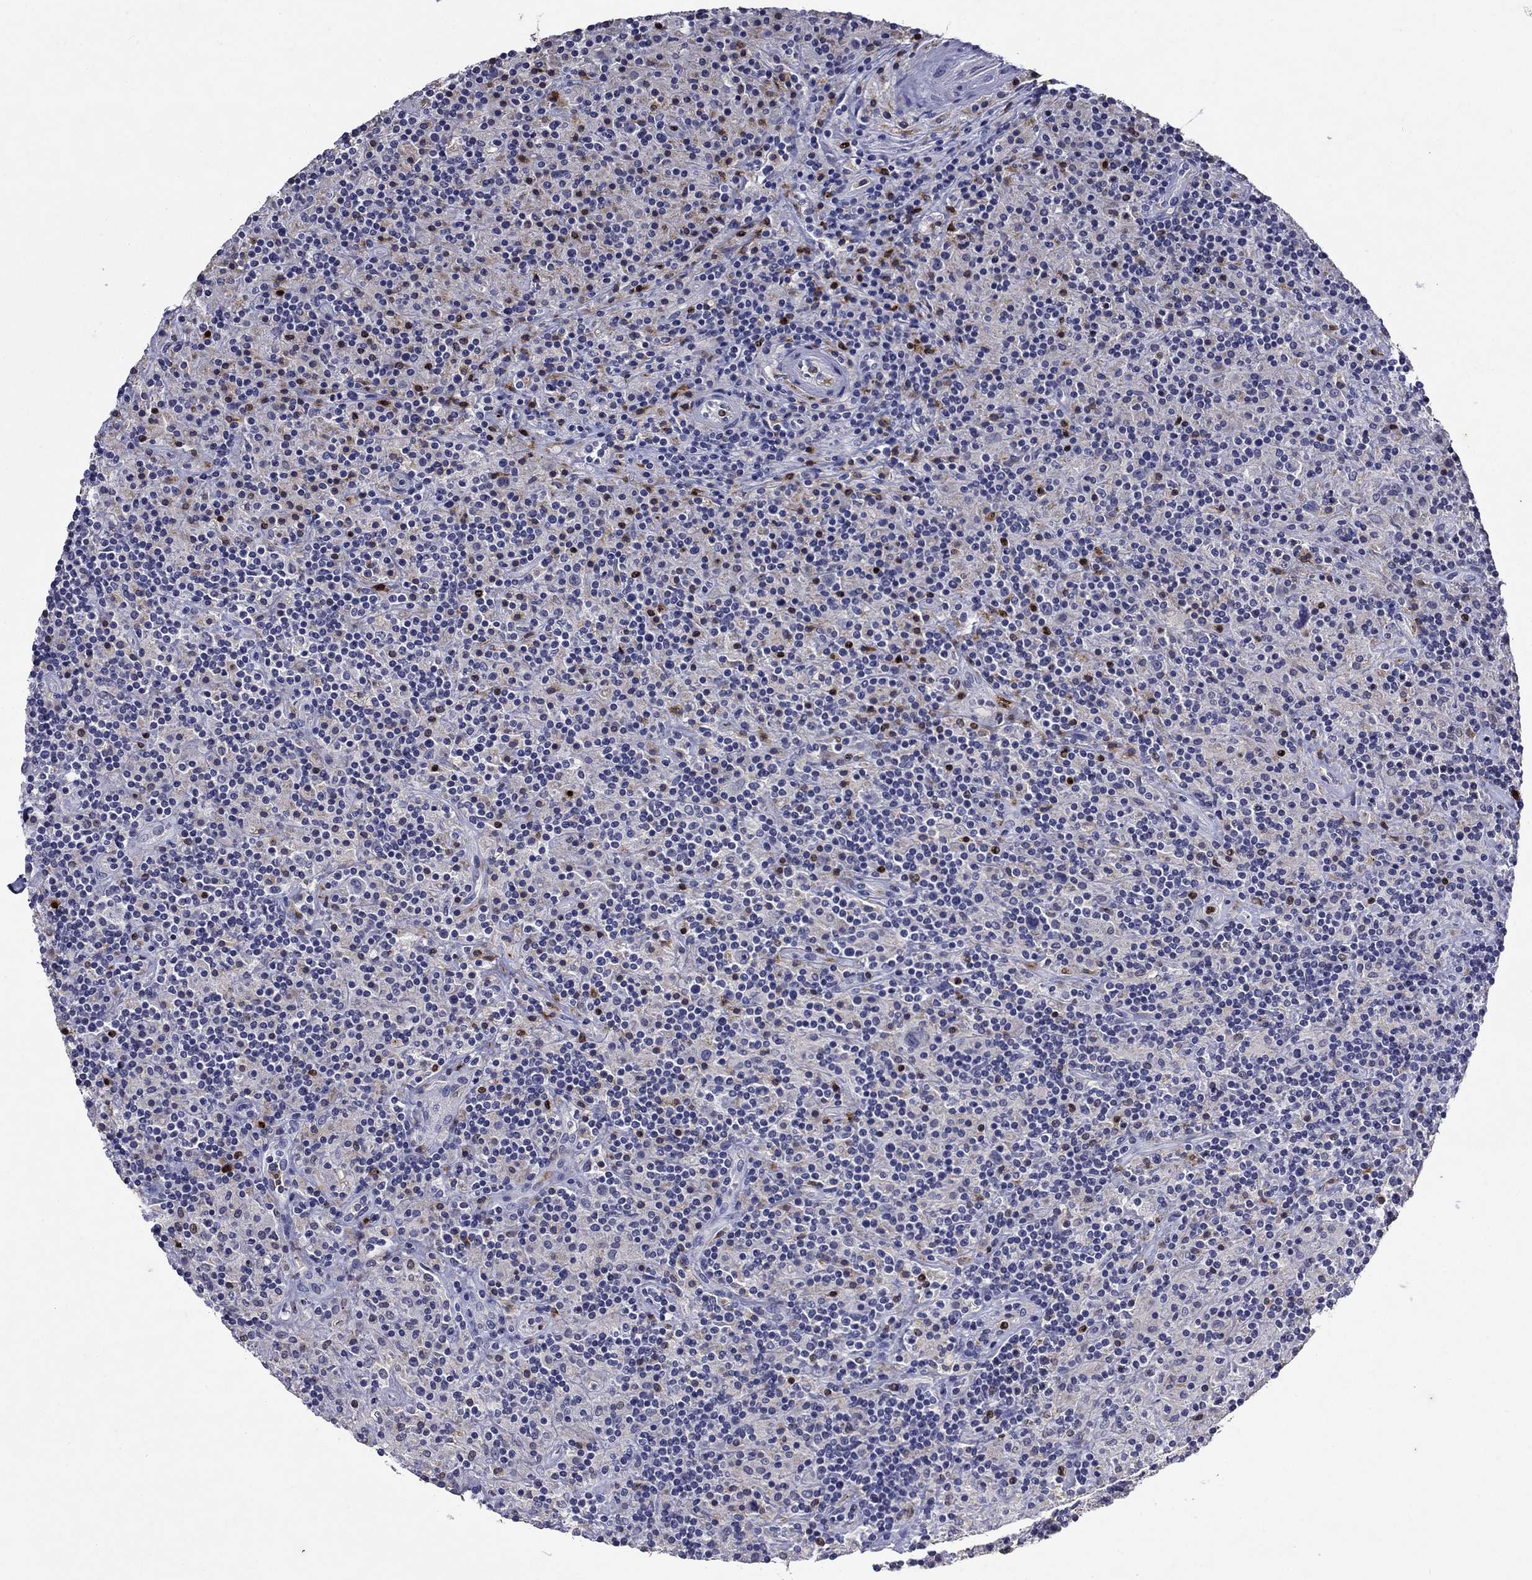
{"staining": {"intensity": "negative", "quantity": "none", "location": "none"}, "tissue": "lymphoma", "cell_type": "Tumor cells", "image_type": "cancer", "snomed": [{"axis": "morphology", "description": "Hodgkin's disease, NOS"}, {"axis": "topography", "description": "Lymph node"}], "caption": "Tumor cells are negative for brown protein staining in lymphoma.", "gene": "IRF5", "patient": {"sex": "male", "age": 70}}